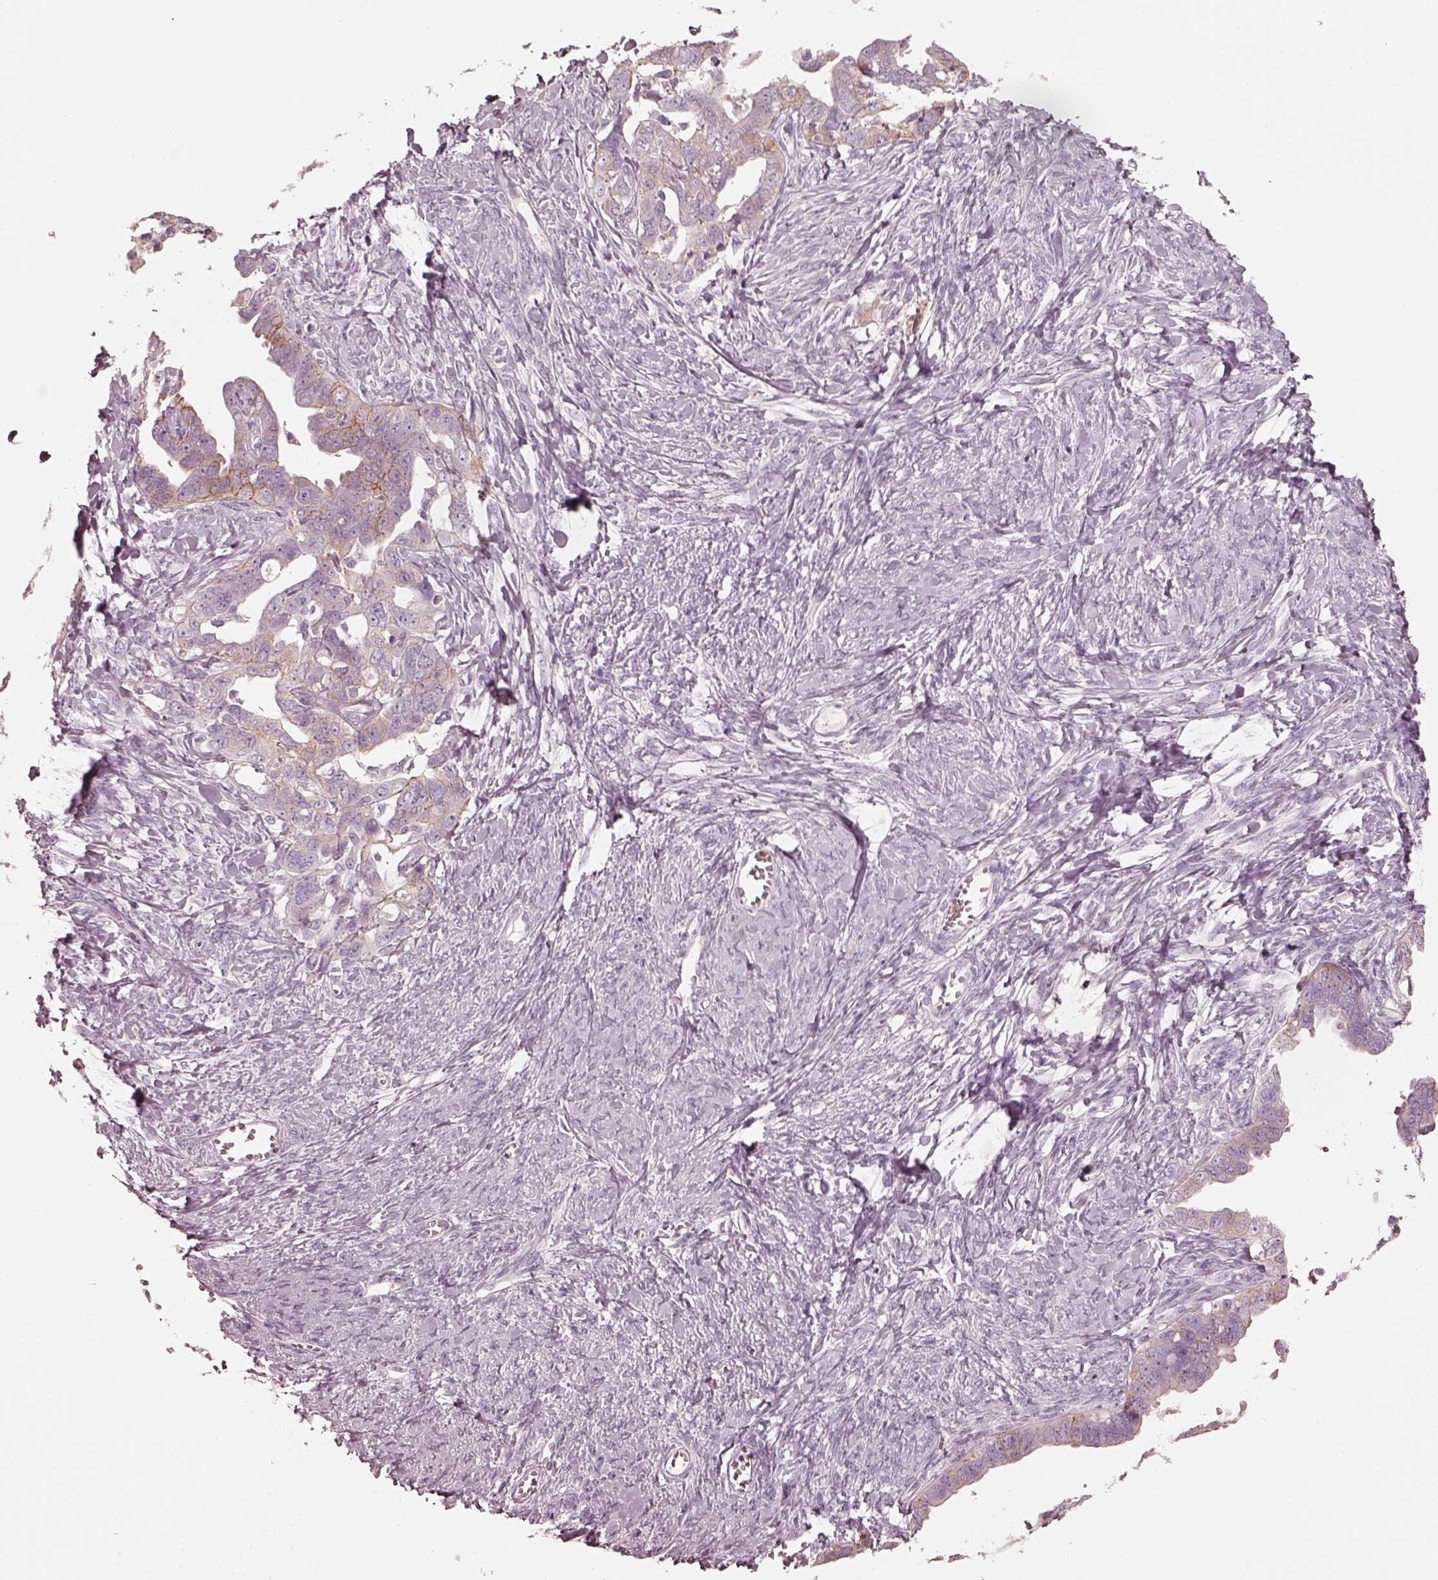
{"staining": {"intensity": "weak", "quantity": "25%-75%", "location": "cytoplasmic/membranous"}, "tissue": "ovarian cancer", "cell_type": "Tumor cells", "image_type": "cancer", "snomed": [{"axis": "morphology", "description": "Cystadenocarcinoma, serous, NOS"}, {"axis": "topography", "description": "Ovary"}], "caption": "Protein staining exhibits weak cytoplasmic/membranous expression in approximately 25%-75% of tumor cells in ovarian serous cystadenocarcinoma.", "gene": "GPRIN1", "patient": {"sex": "female", "age": 69}}